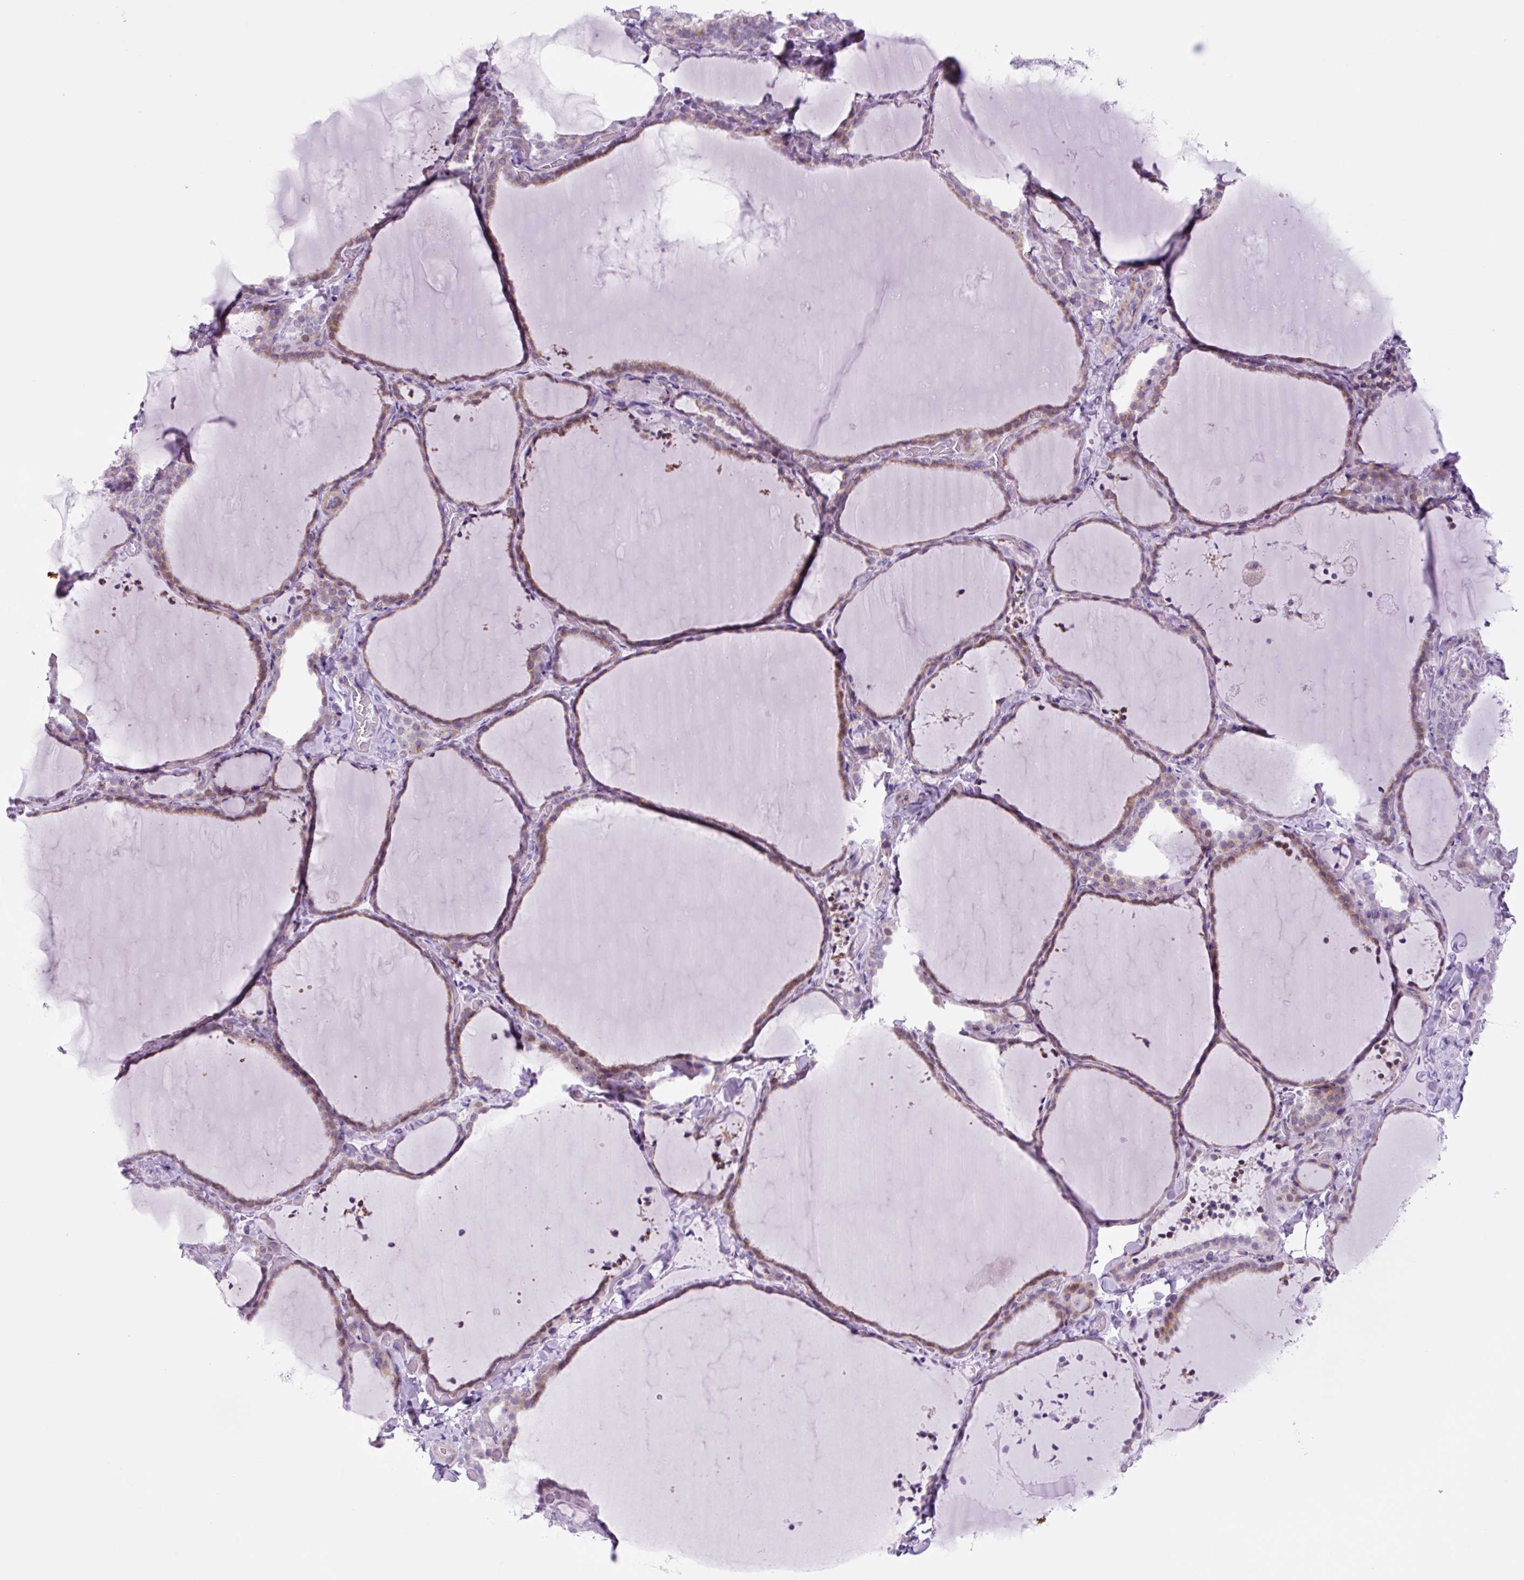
{"staining": {"intensity": "moderate", "quantity": "25%-75%", "location": "cytoplasmic/membranous,nuclear"}, "tissue": "thyroid gland", "cell_type": "Glandular cells", "image_type": "normal", "snomed": [{"axis": "morphology", "description": "Normal tissue, NOS"}, {"axis": "topography", "description": "Thyroid gland"}], "caption": "Immunohistochemistry (IHC) histopathology image of normal thyroid gland stained for a protein (brown), which displays medium levels of moderate cytoplasmic/membranous,nuclear positivity in about 25%-75% of glandular cells.", "gene": "RRS1", "patient": {"sex": "female", "age": 22}}